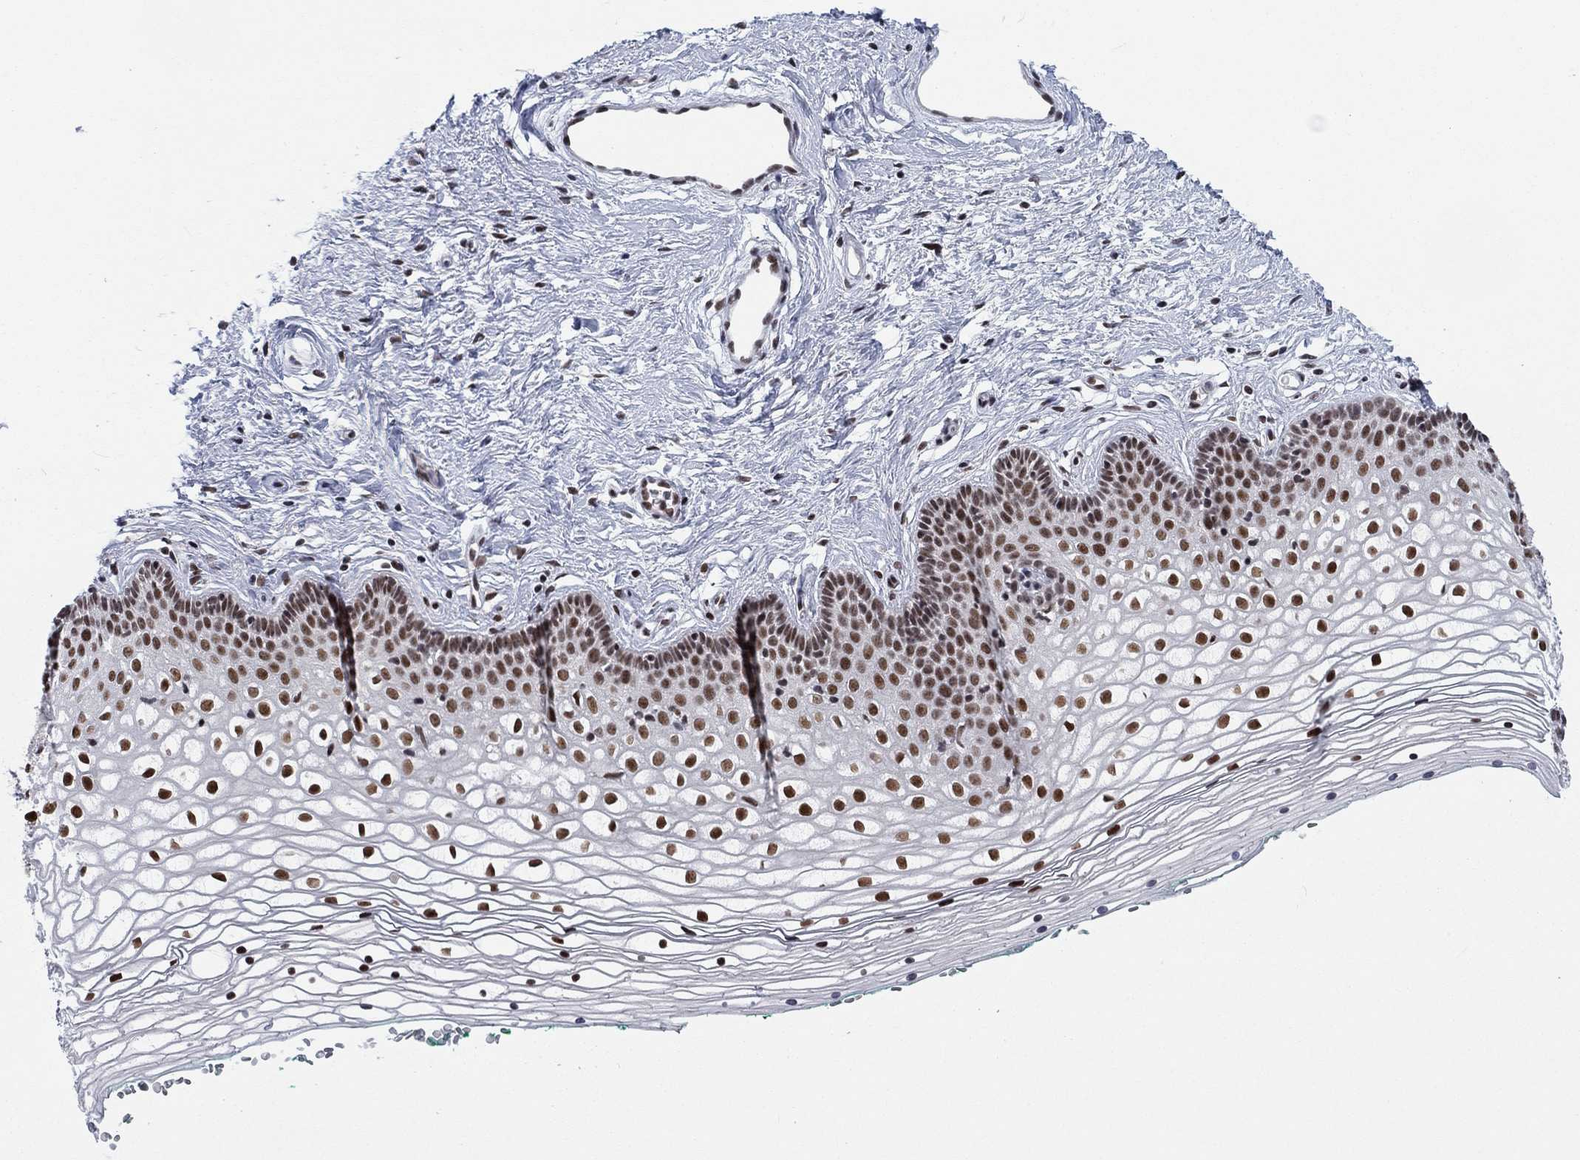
{"staining": {"intensity": "strong", "quantity": ">75%", "location": "nuclear"}, "tissue": "vagina", "cell_type": "Squamous epithelial cells", "image_type": "normal", "snomed": [{"axis": "morphology", "description": "Normal tissue, NOS"}, {"axis": "topography", "description": "Vagina"}], "caption": "IHC image of benign vagina: human vagina stained using IHC shows high levels of strong protein expression localized specifically in the nuclear of squamous epithelial cells, appearing as a nuclear brown color.", "gene": "FYTTD1", "patient": {"sex": "female", "age": 36}}